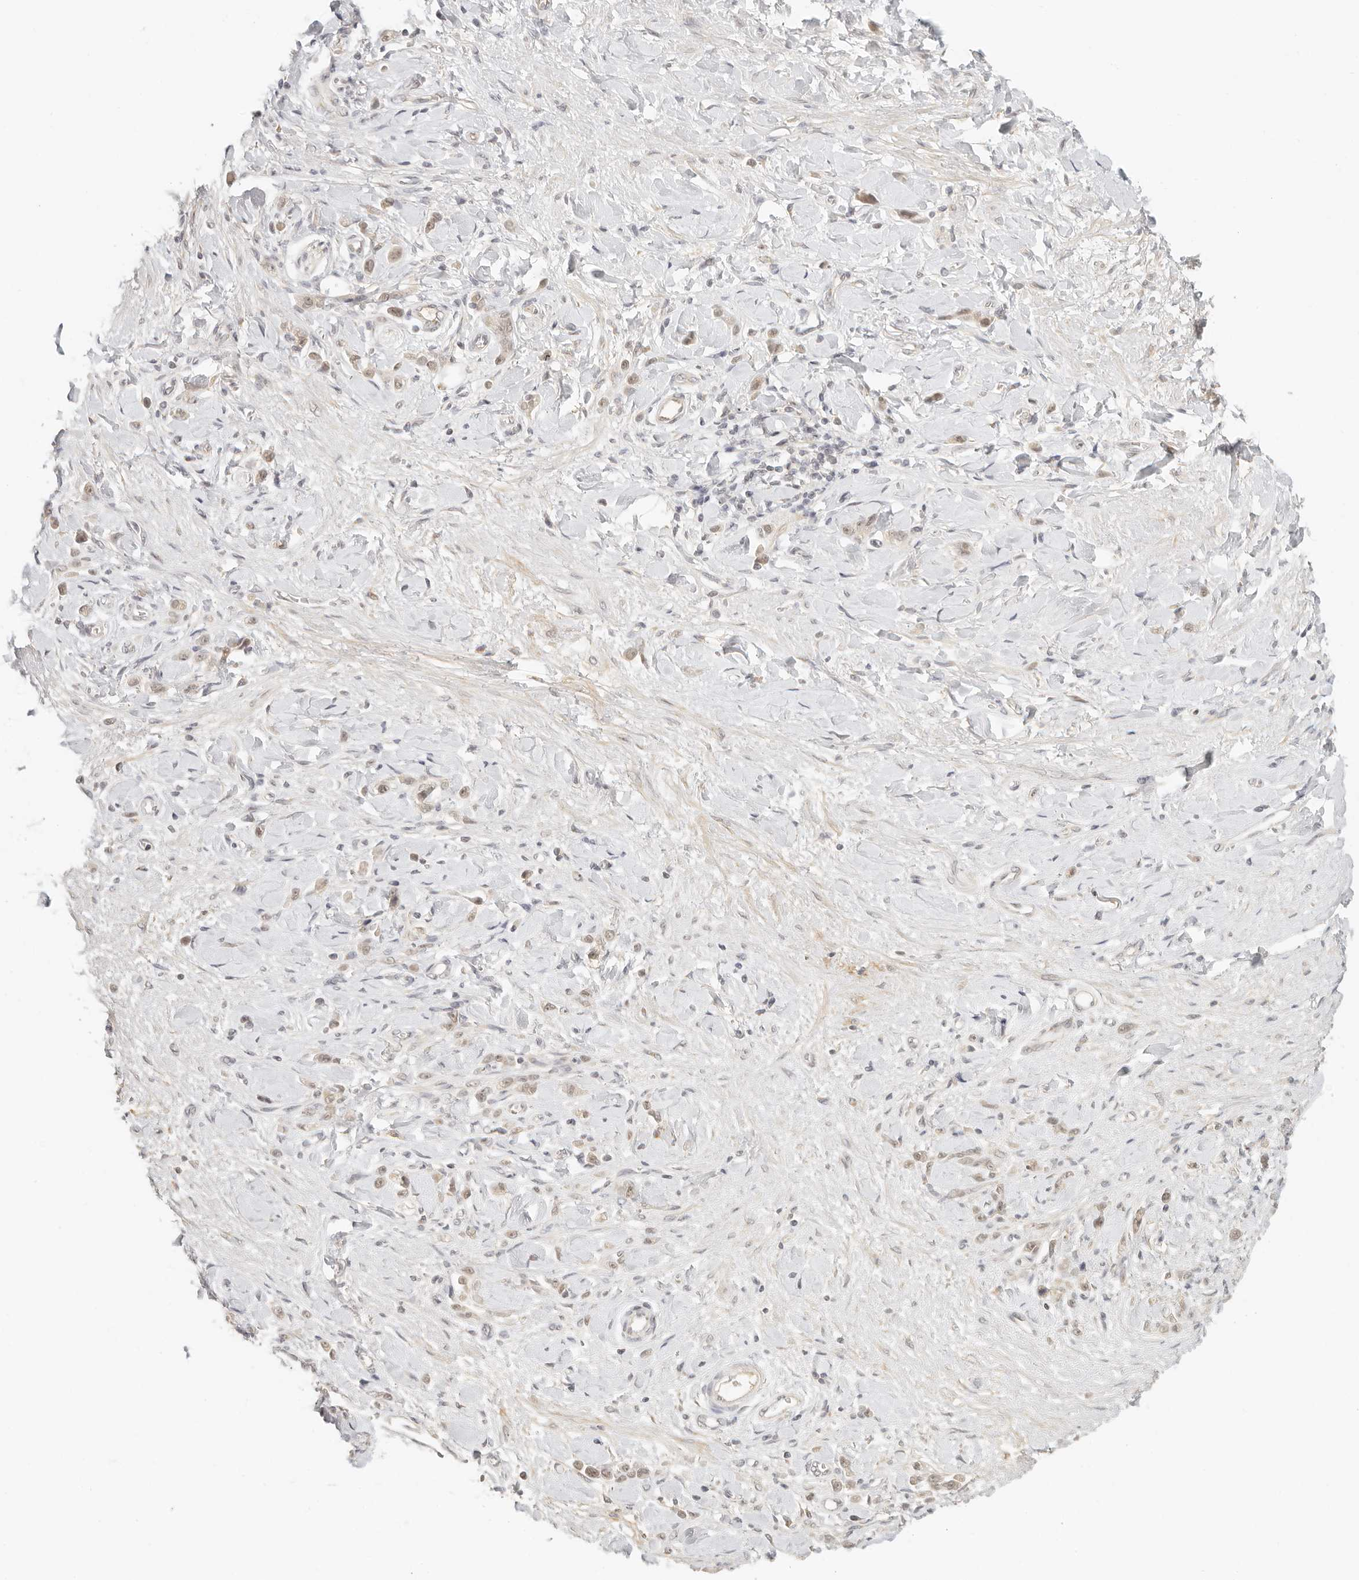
{"staining": {"intensity": "weak", "quantity": "25%-75%", "location": "nuclear"}, "tissue": "stomach cancer", "cell_type": "Tumor cells", "image_type": "cancer", "snomed": [{"axis": "morphology", "description": "Normal tissue, NOS"}, {"axis": "morphology", "description": "Adenocarcinoma, NOS"}, {"axis": "topography", "description": "Stomach"}], "caption": "Stomach cancer was stained to show a protein in brown. There is low levels of weak nuclear staining in approximately 25%-75% of tumor cells.", "gene": "INTS11", "patient": {"sex": "male", "age": 82}}